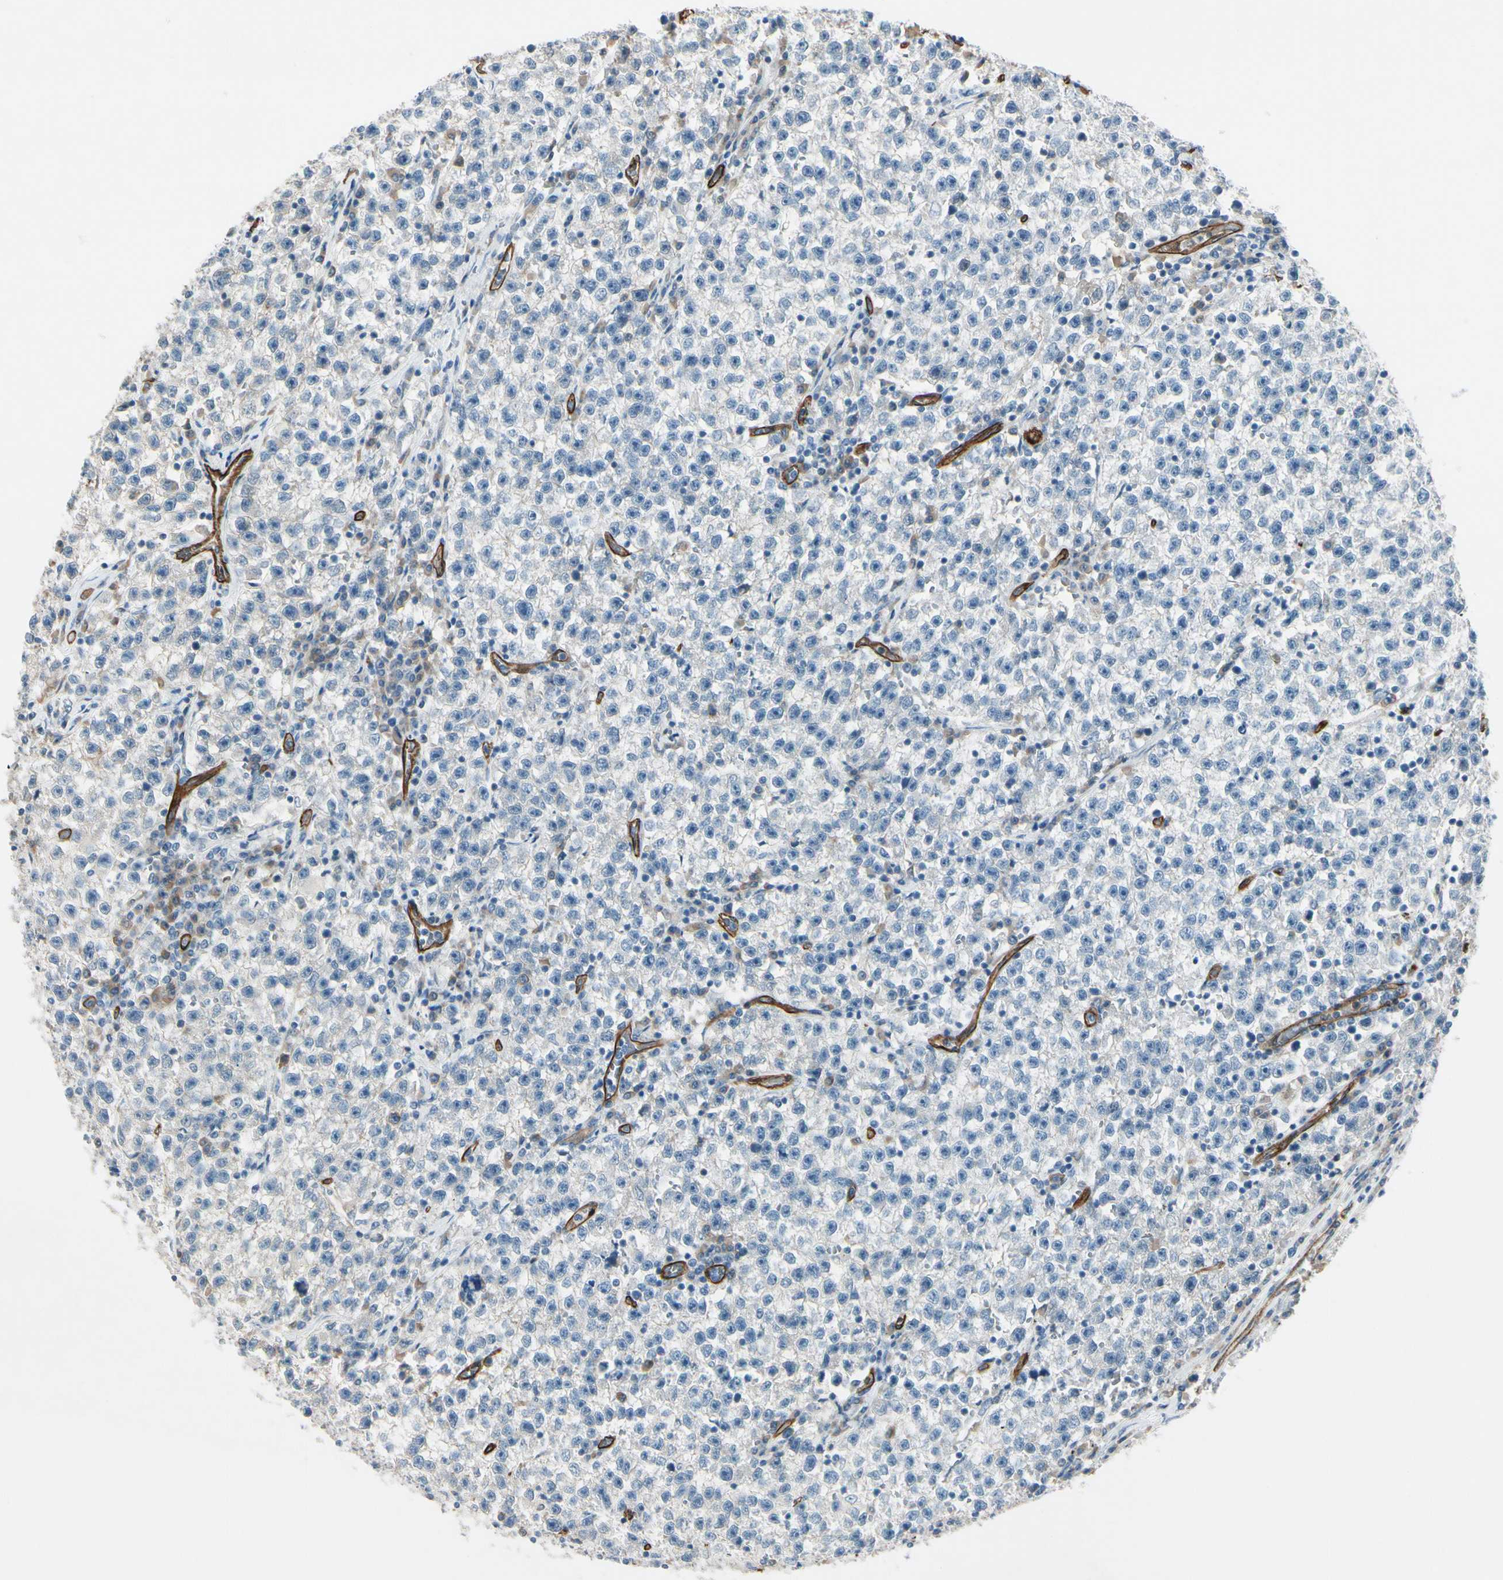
{"staining": {"intensity": "negative", "quantity": "none", "location": "none"}, "tissue": "testis cancer", "cell_type": "Tumor cells", "image_type": "cancer", "snomed": [{"axis": "morphology", "description": "Seminoma, NOS"}, {"axis": "topography", "description": "Testis"}], "caption": "High magnification brightfield microscopy of testis cancer stained with DAB (3,3'-diaminobenzidine) (brown) and counterstained with hematoxylin (blue): tumor cells show no significant positivity. The staining is performed using DAB brown chromogen with nuclei counter-stained in using hematoxylin.", "gene": "CD93", "patient": {"sex": "male", "age": 22}}